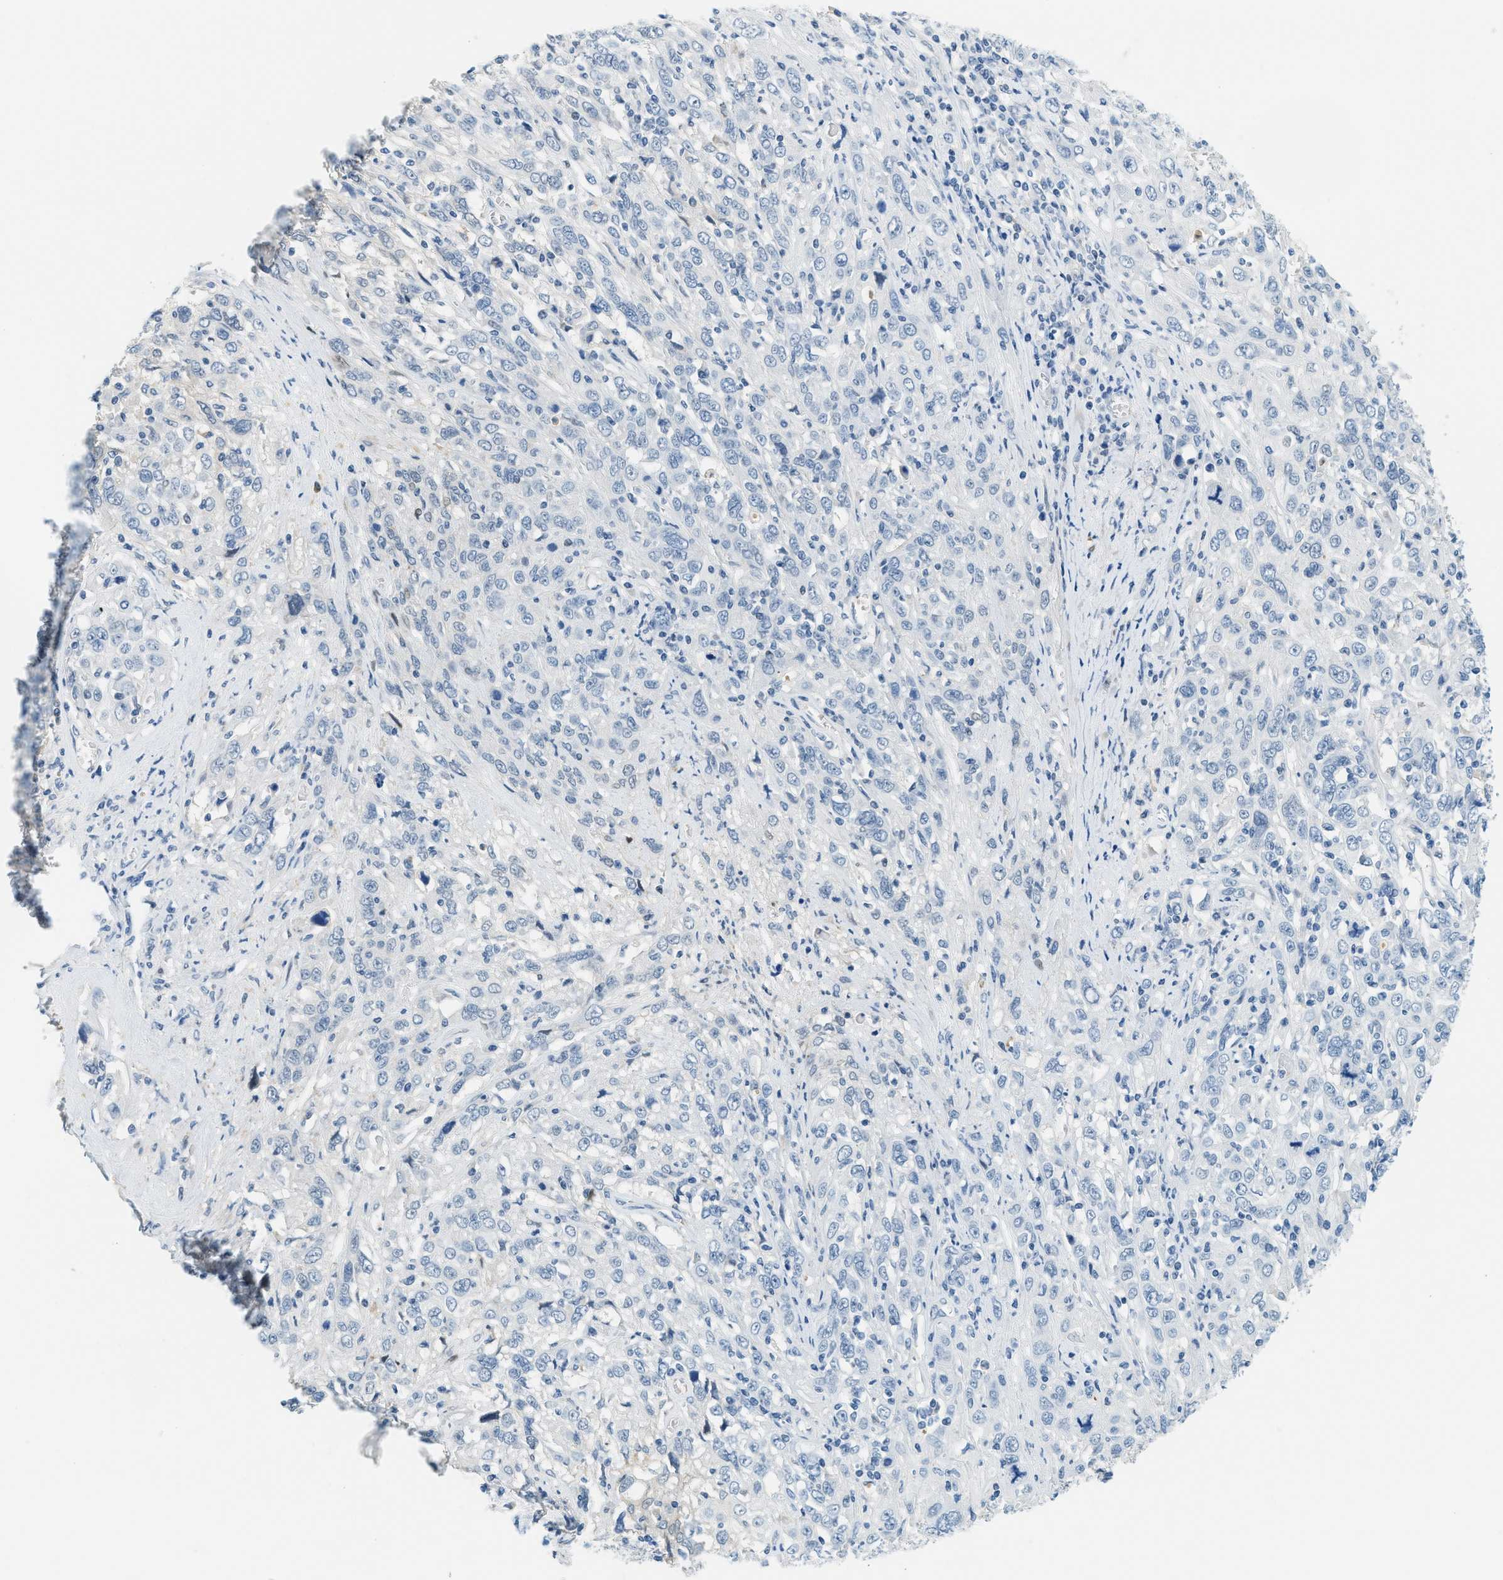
{"staining": {"intensity": "negative", "quantity": "none", "location": "none"}, "tissue": "cervical cancer", "cell_type": "Tumor cells", "image_type": "cancer", "snomed": [{"axis": "morphology", "description": "Squamous cell carcinoma, NOS"}, {"axis": "topography", "description": "Cervix"}], "caption": "Squamous cell carcinoma (cervical) was stained to show a protein in brown. There is no significant expression in tumor cells. The staining was performed using DAB to visualize the protein expression in brown, while the nuclei were stained in blue with hematoxylin (Magnification: 20x).", "gene": "CYP4X1", "patient": {"sex": "female", "age": 46}}